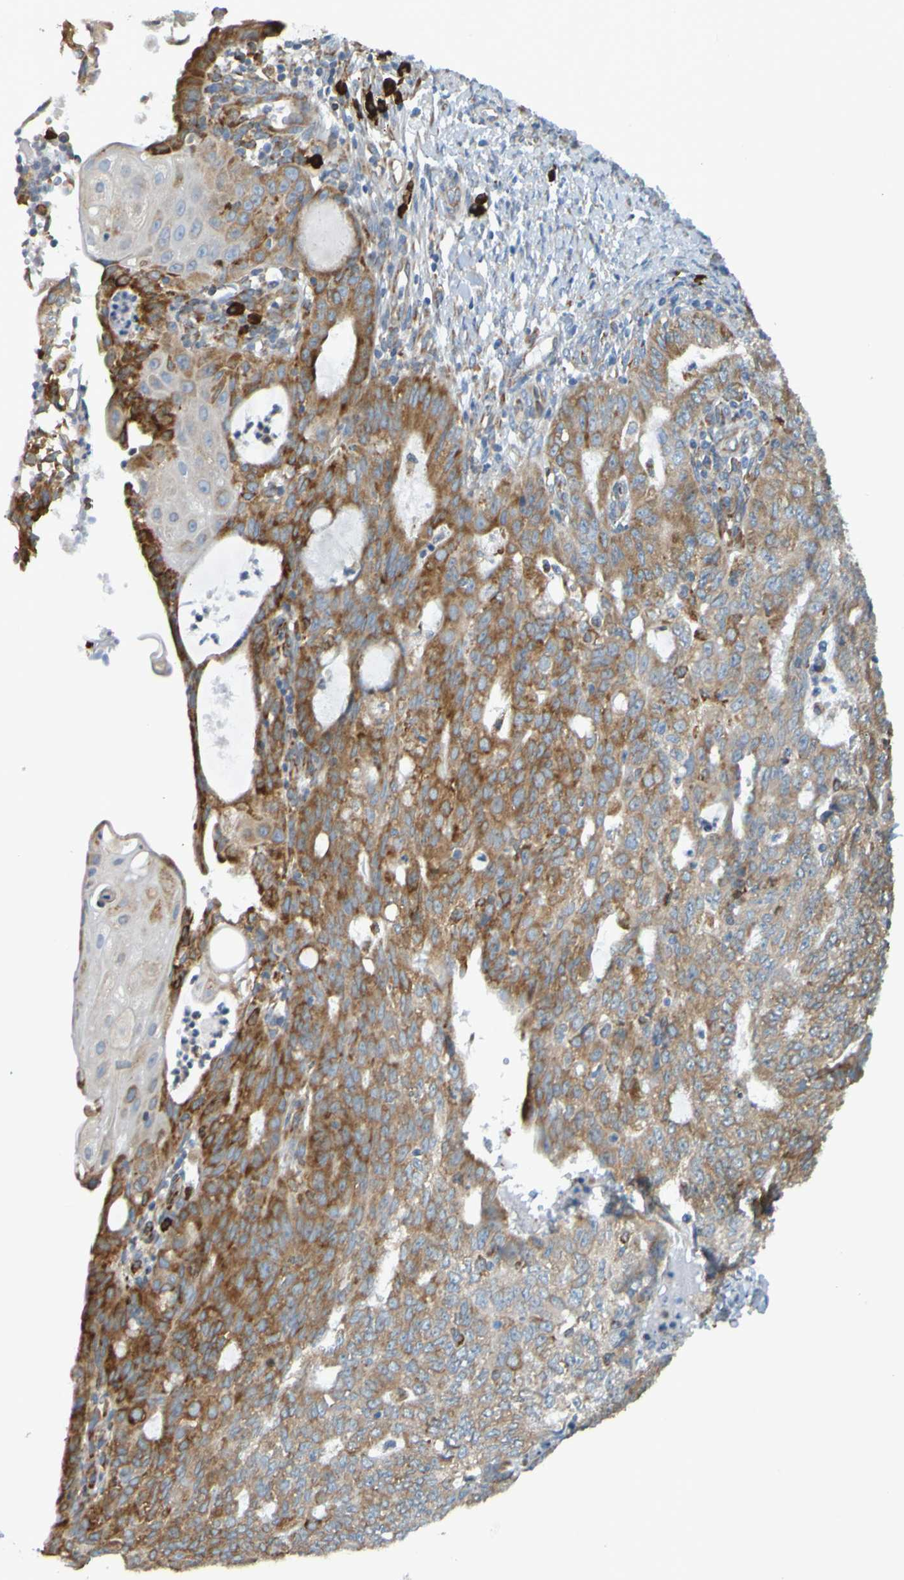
{"staining": {"intensity": "moderate", "quantity": ">75%", "location": "cytoplasmic/membranous"}, "tissue": "endometrial cancer", "cell_type": "Tumor cells", "image_type": "cancer", "snomed": [{"axis": "morphology", "description": "Adenocarcinoma, NOS"}, {"axis": "topography", "description": "Endometrium"}], "caption": "Endometrial cancer (adenocarcinoma) was stained to show a protein in brown. There is medium levels of moderate cytoplasmic/membranous staining in about >75% of tumor cells.", "gene": "SSR1", "patient": {"sex": "female", "age": 32}}